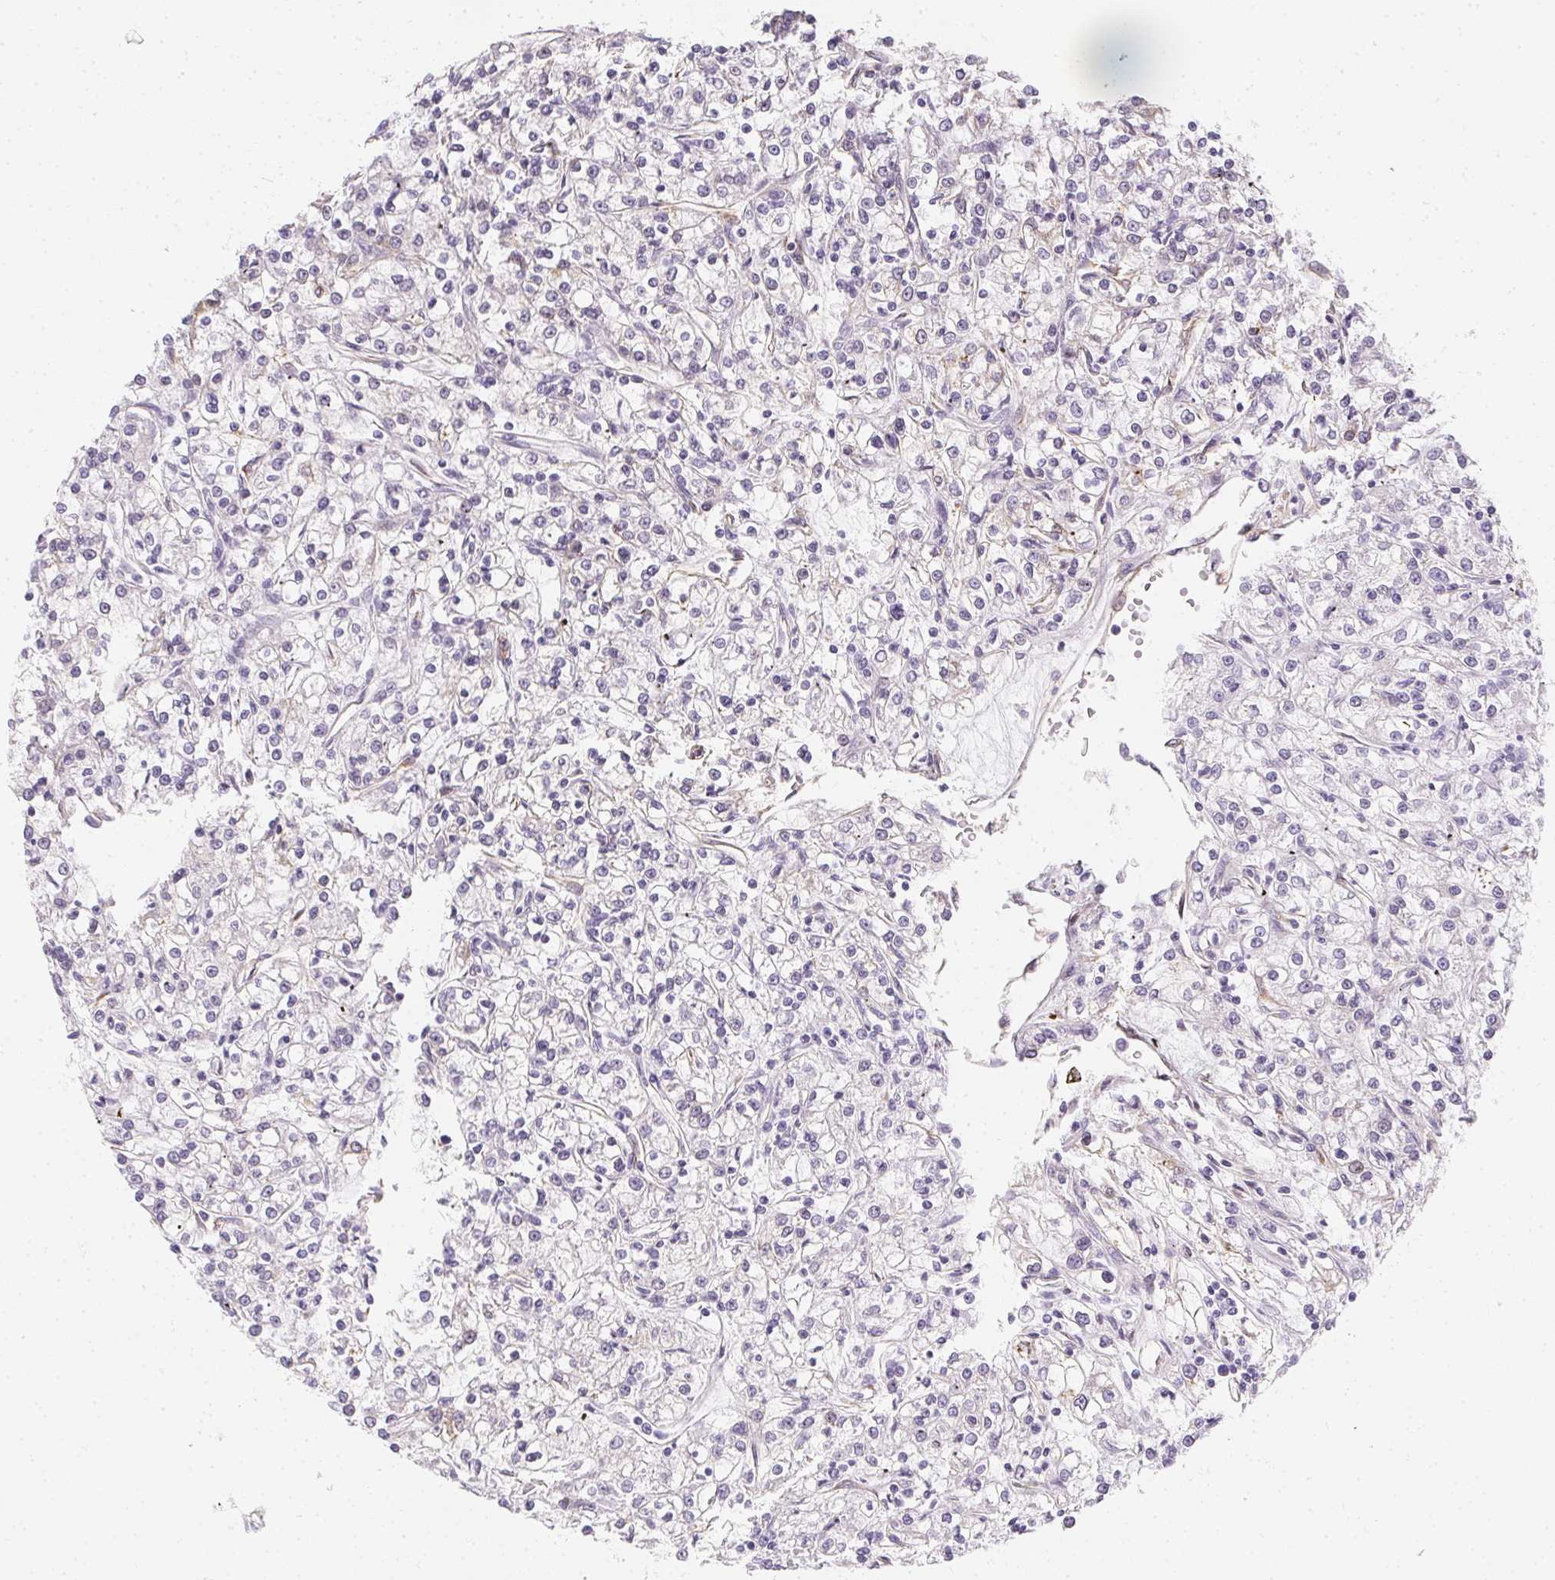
{"staining": {"intensity": "negative", "quantity": "none", "location": "none"}, "tissue": "renal cancer", "cell_type": "Tumor cells", "image_type": "cancer", "snomed": [{"axis": "morphology", "description": "Adenocarcinoma, NOS"}, {"axis": "topography", "description": "Kidney"}], "caption": "High magnification brightfield microscopy of renal adenocarcinoma stained with DAB (3,3'-diaminobenzidine) (brown) and counterstained with hematoxylin (blue): tumor cells show no significant staining.", "gene": "RSBN1", "patient": {"sex": "female", "age": 59}}